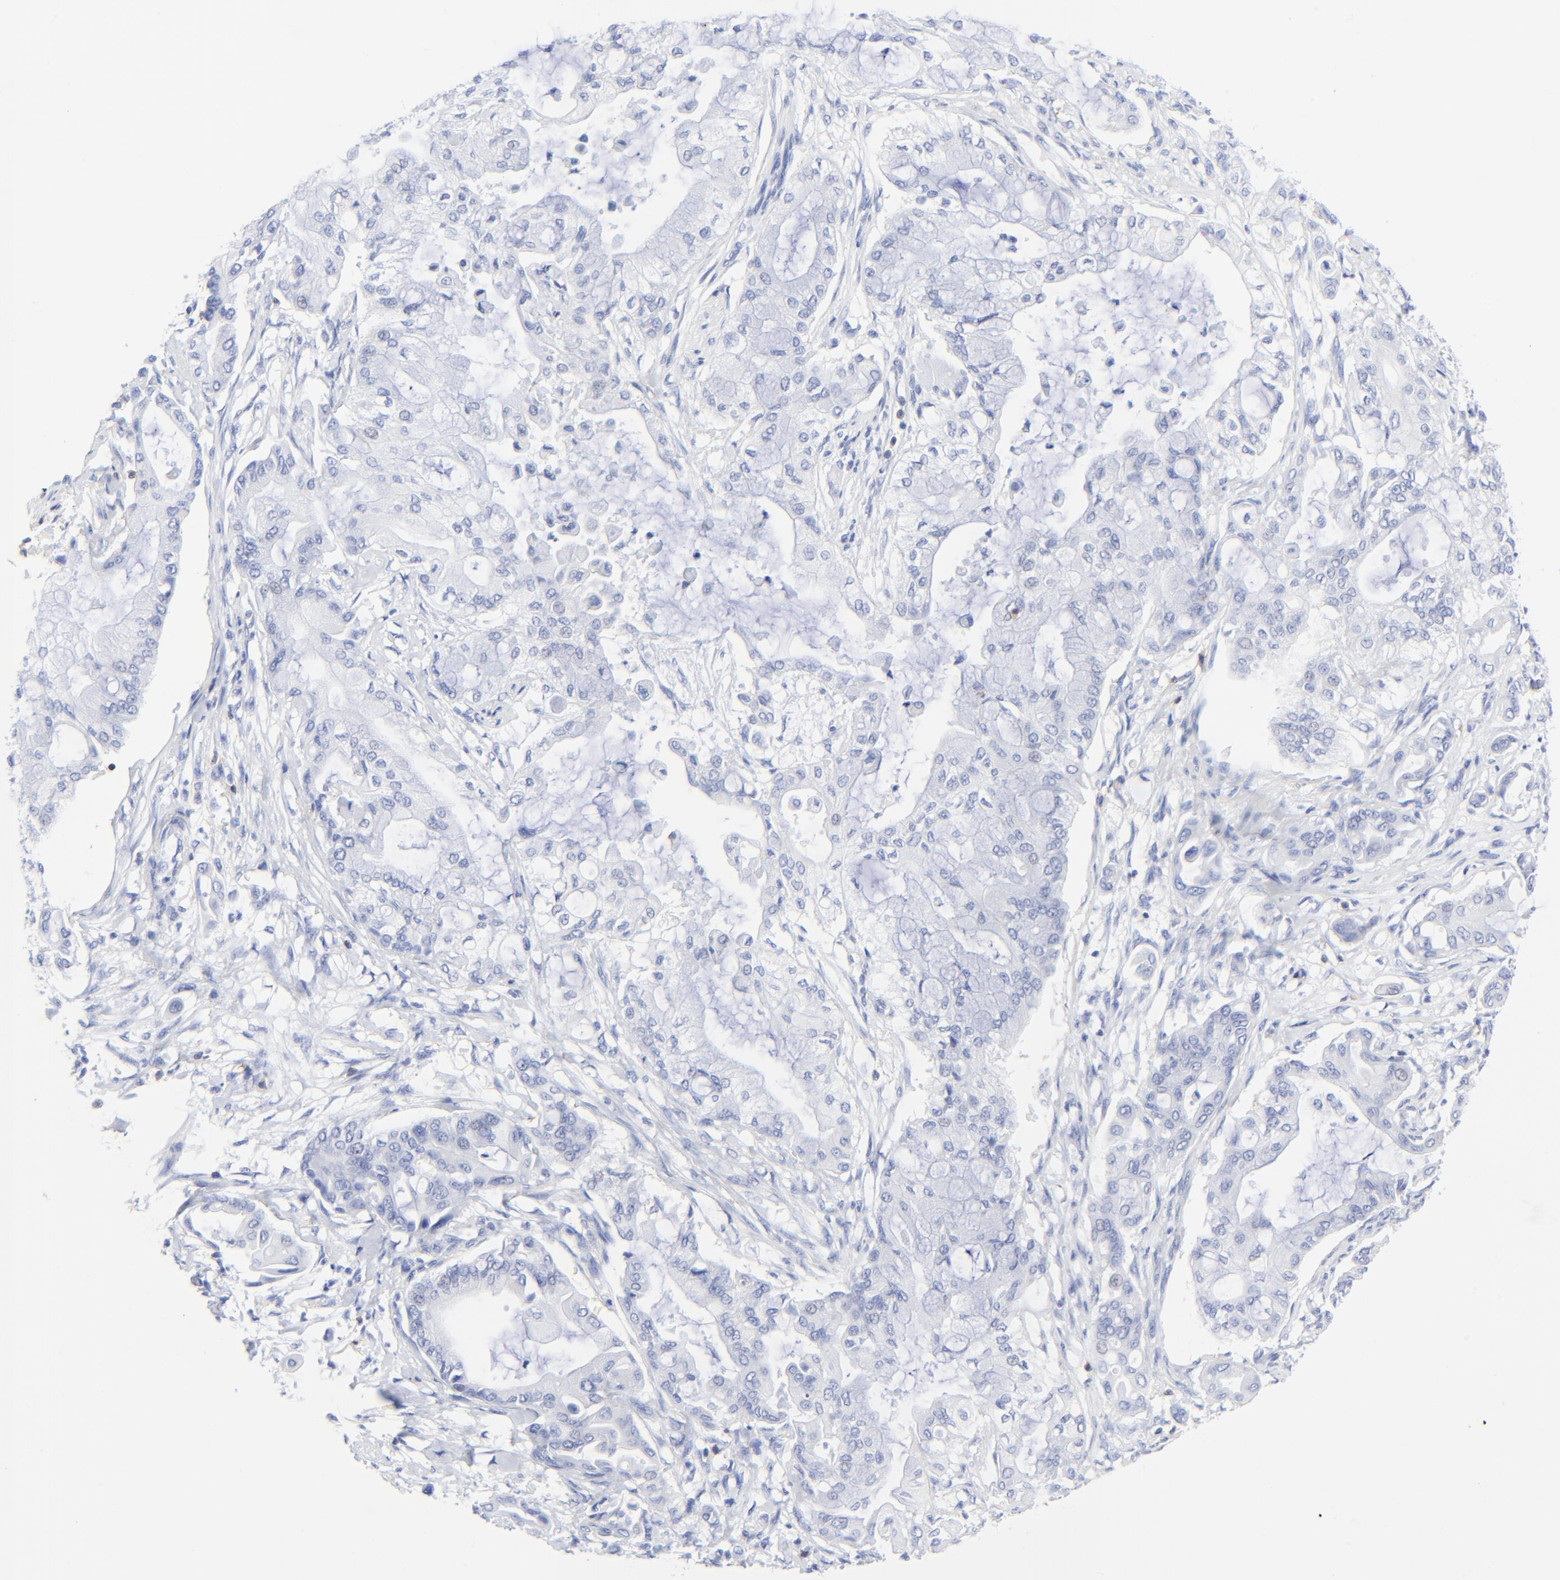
{"staining": {"intensity": "negative", "quantity": "none", "location": "none"}, "tissue": "pancreatic cancer", "cell_type": "Tumor cells", "image_type": "cancer", "snomed": [{"axis": "morphology", "description": "Adenocarcinoma, NOS"}, {"axis": "morphology", "description": "Adenocarcinoma, metastatic, NOS"}, {"axis": "topography", "description": "Lymph node"}, {"axis": "topography", "description": "Pancreas"}, {"axis": "topography", "description": "Duodenum"}], "caption": "Tumor cells show no significant protein expression in metastatic adenocarcinoma (pancreatic).", "gene": "LCK", "patient": {"sex": "female", "age": 64}}